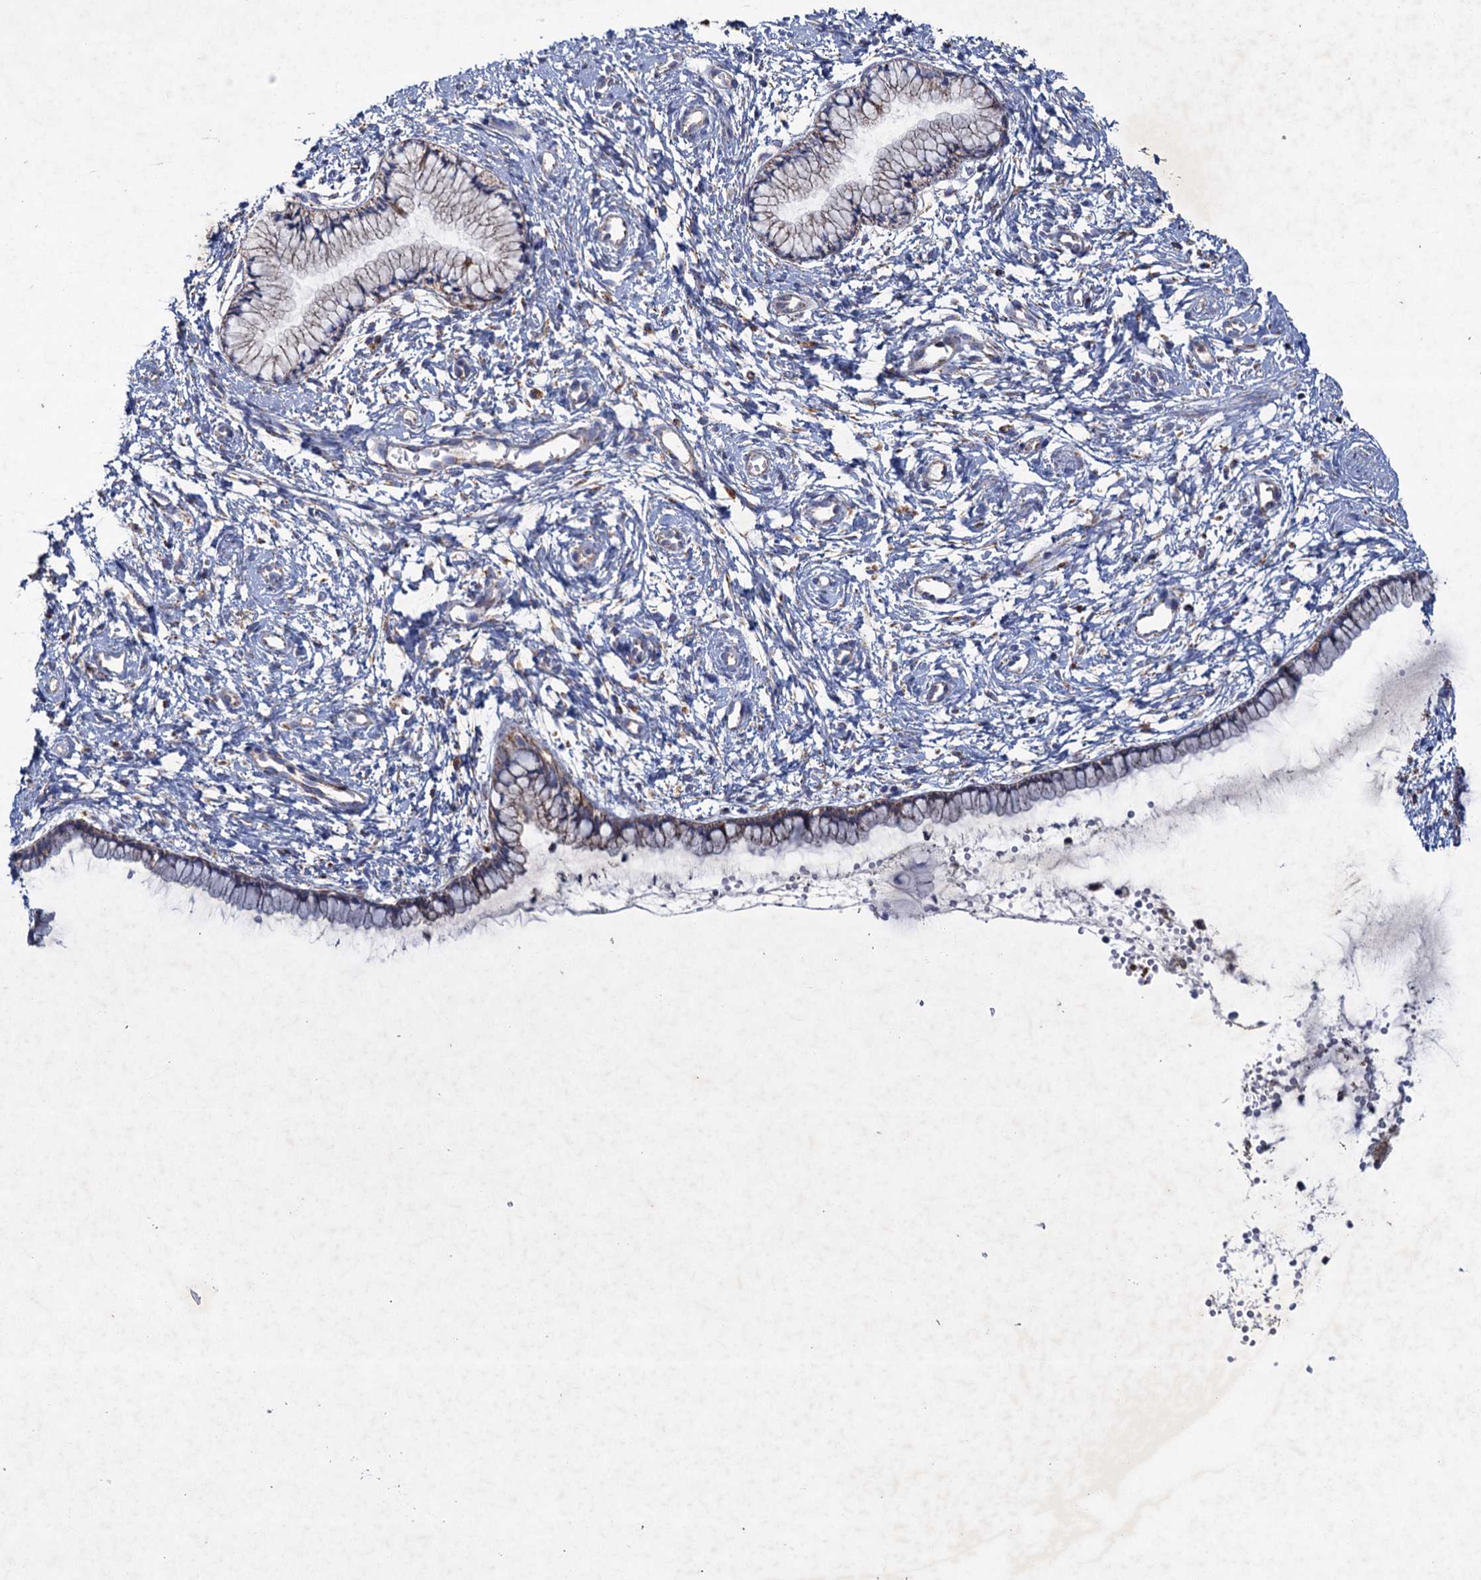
{"staining": {"intensity": "moderate", "quantity": "25%-75%", "location": "cytoplasmic/membranous"}, "tissue": "cervix", "cell_type": "Glandular cells", "image_type": "normal", "snomed": [{"axis": "morphology", "description": "Normal tissue, NOS"}, {"axis": "topography", "description": "Cervix"}], "caption": "A brown stain labels moderate cytoplasmic/membranous staining of a protein in glandular cells of normal human cervix.", "gene": "GTPBP3", "patient": {"sex": "female", "age": 57}}